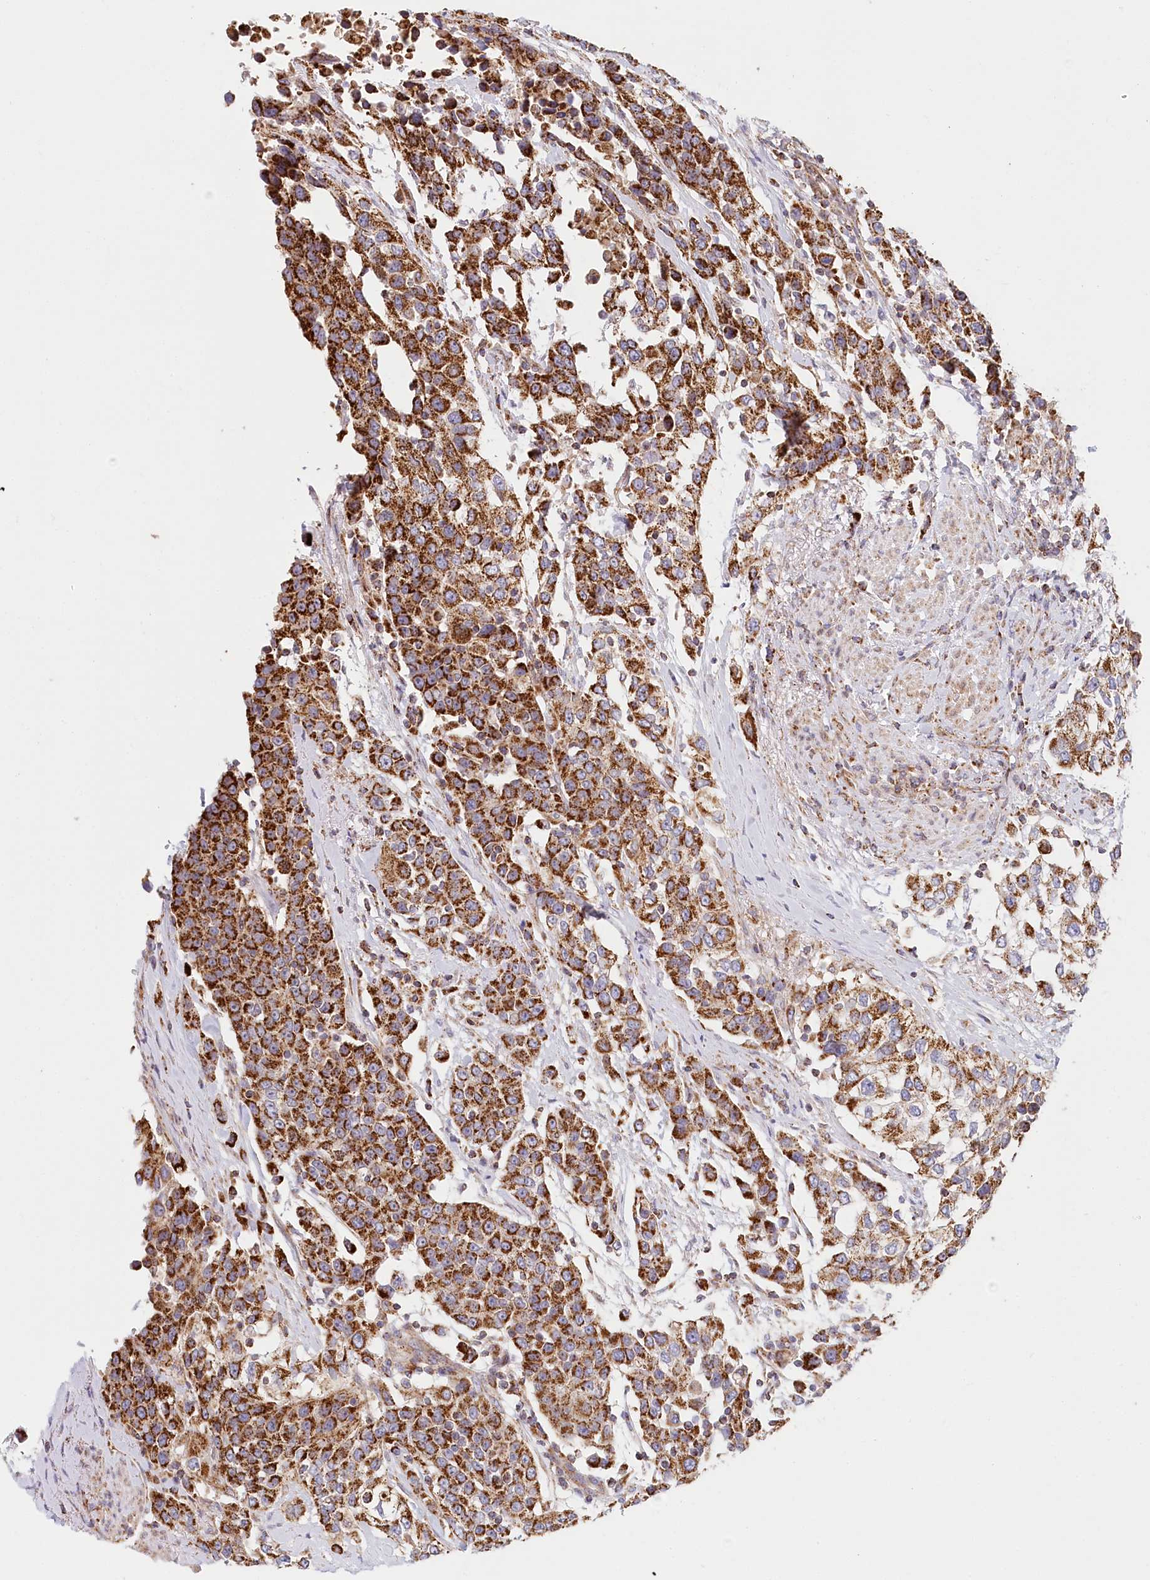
{"staining": {"intensity": "strong", "quantity": ">75%", "location": "cytoplasmic/membranous"}, "tissue": "urothelial cancer", "cell_type": "Tumor cells", "image_type": "cancer", "snomed": [{"axis": "morphology", "description": "Urothelial carcinoma, High grade"}, {"axis": "topography", "description": "Urinary bladder"}], "caption": "The histopathology image demonstrates immunohistochemical staining of high-grade urothelial carcinoma. There is strong cytoplasmic/membranous positivity is seen in about >75% of tumor cells.", "gene": "UMPS", "patient": {"sex": "female", "age": 80}}